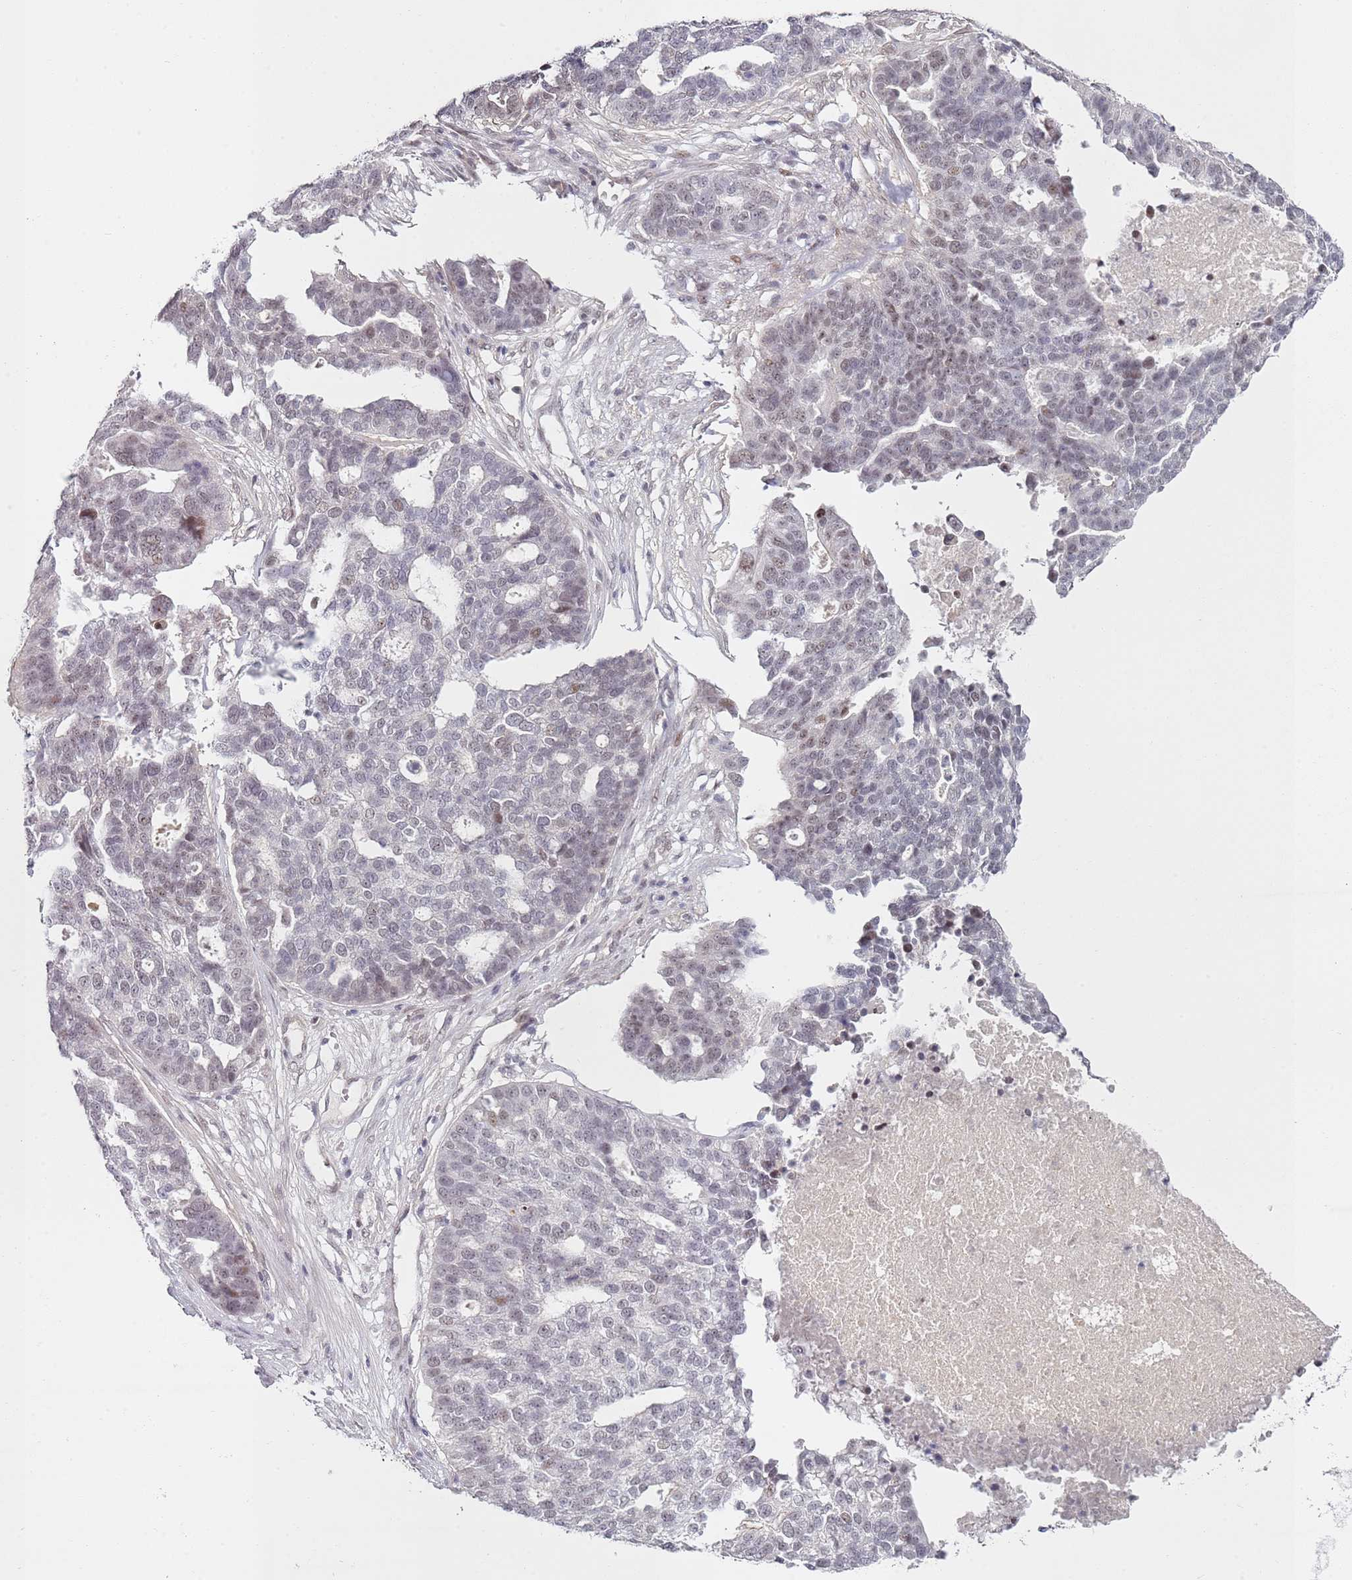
{"staining": {"intensity": "weak", "quantity": "25%-75%", "location": "nuclear"}, "tissue": "ovarian cancer", "cell_type": "Tumor cells", "image_type": "cancer", "snomed": [{"axis": "morphology", "description": "Cystadenocarcinoma, serous, NOS"}, {"axis": "topography", "description": "Ovary"}], "caption": "Weak nuclear protein positivity is appreciated in about 25%-75% of tumor cells in ovarian serous cystadenocarcinoma.", "gene": "ATF6B", "patient": {"sex": "female", "age": 59}}